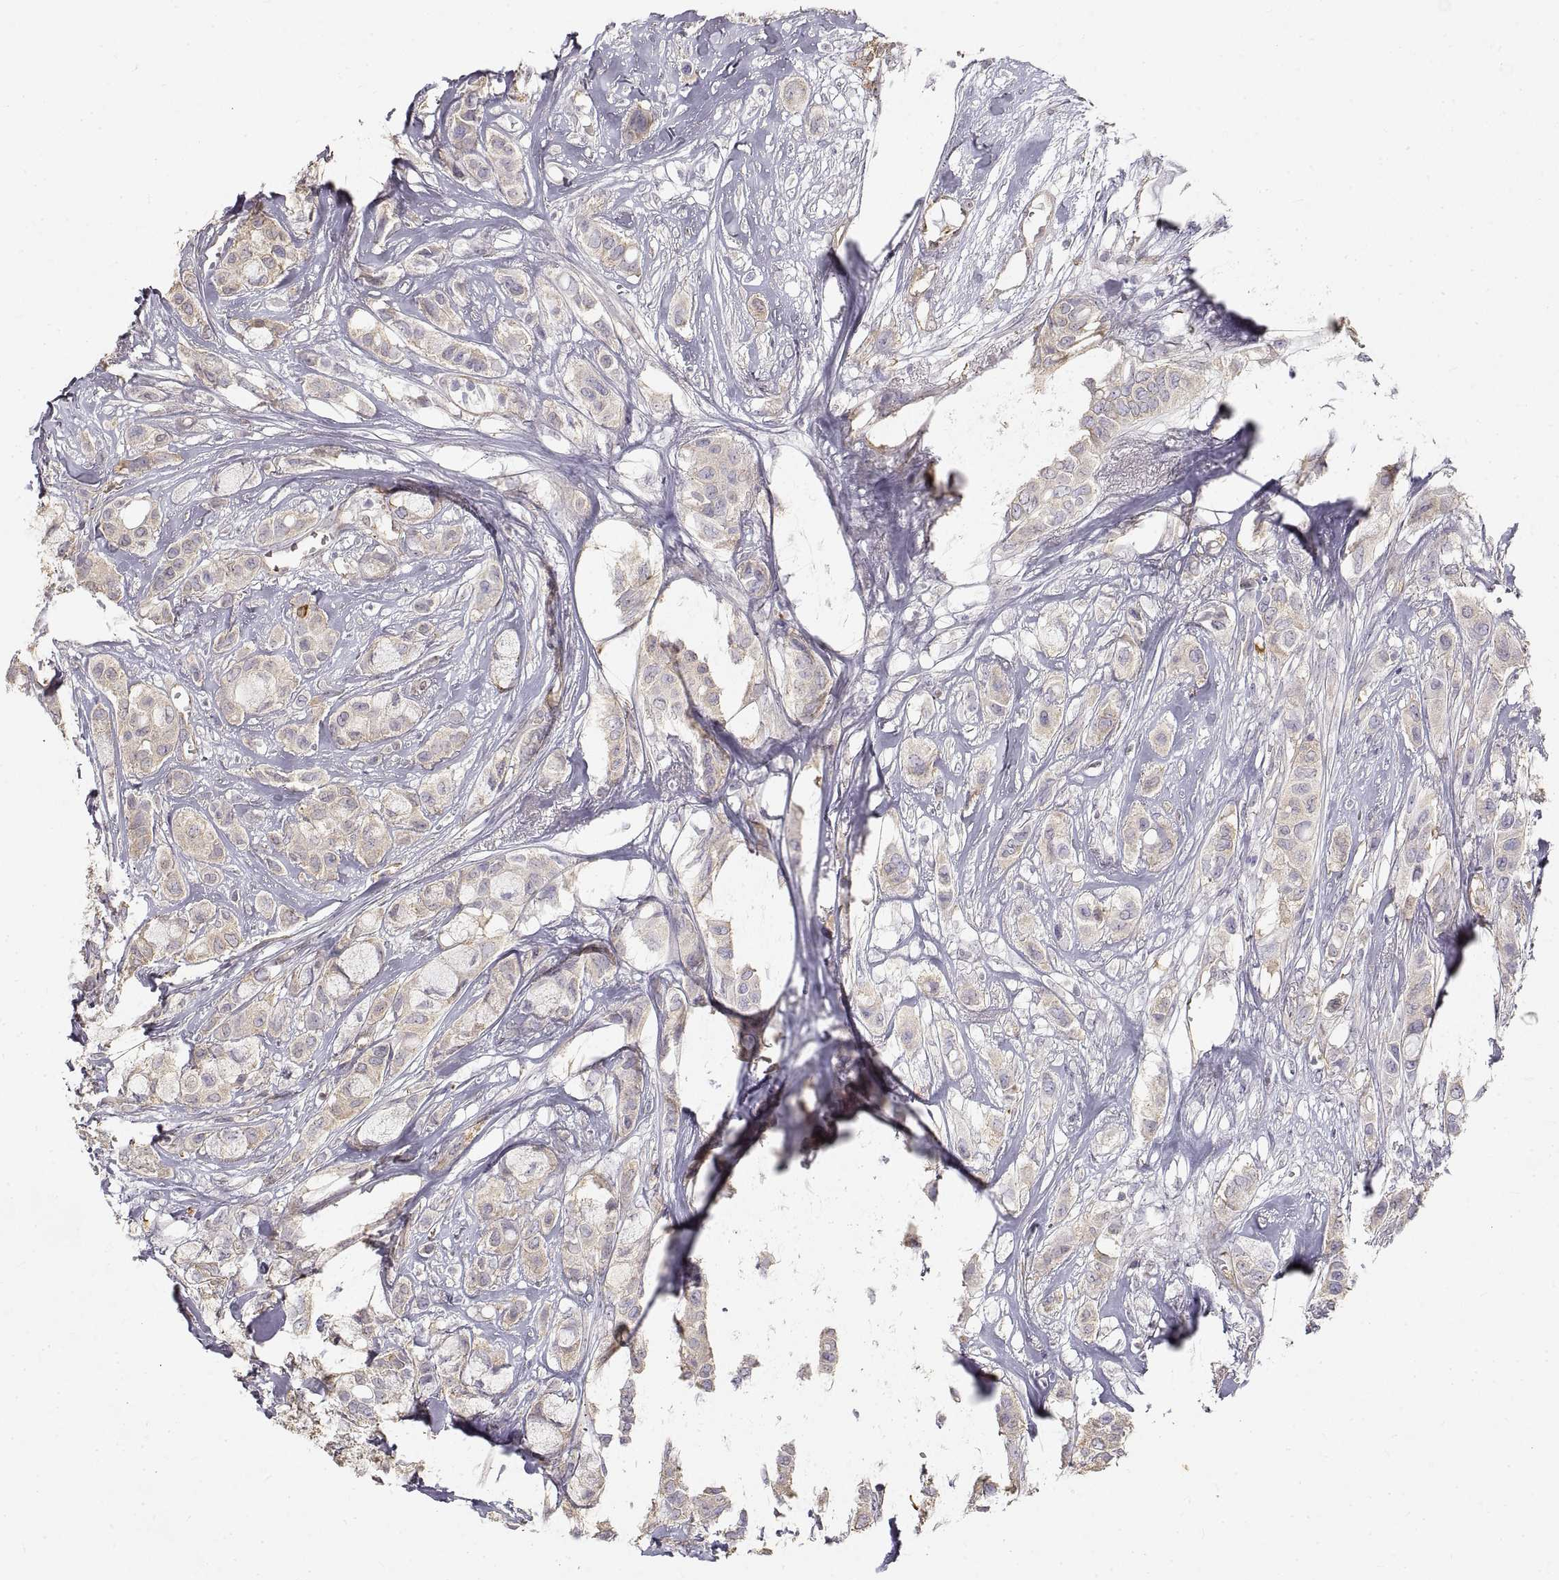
{"staining": {"intensity": "weak", "quantity": "<25%", "location": "cytoplasmic/membranous"}, "tissue": "breast cancer", "cell_type": "Tumor cells", "image_type": "cancer", "snomed": [{"axis": "morphology", "description": "Duct carcinoma"}, {"axis": "topography", "description": "Breast"}], "caption": "Immunohistochemistry micrograph of neoplastic tissue: infiltrating ductal carcinoma (breast) stained with DAB demonstrates no significant protein positivity in tumor cells.", "gene": "HSP90AB1", "patient": {"sex": "female", "age": 85}}